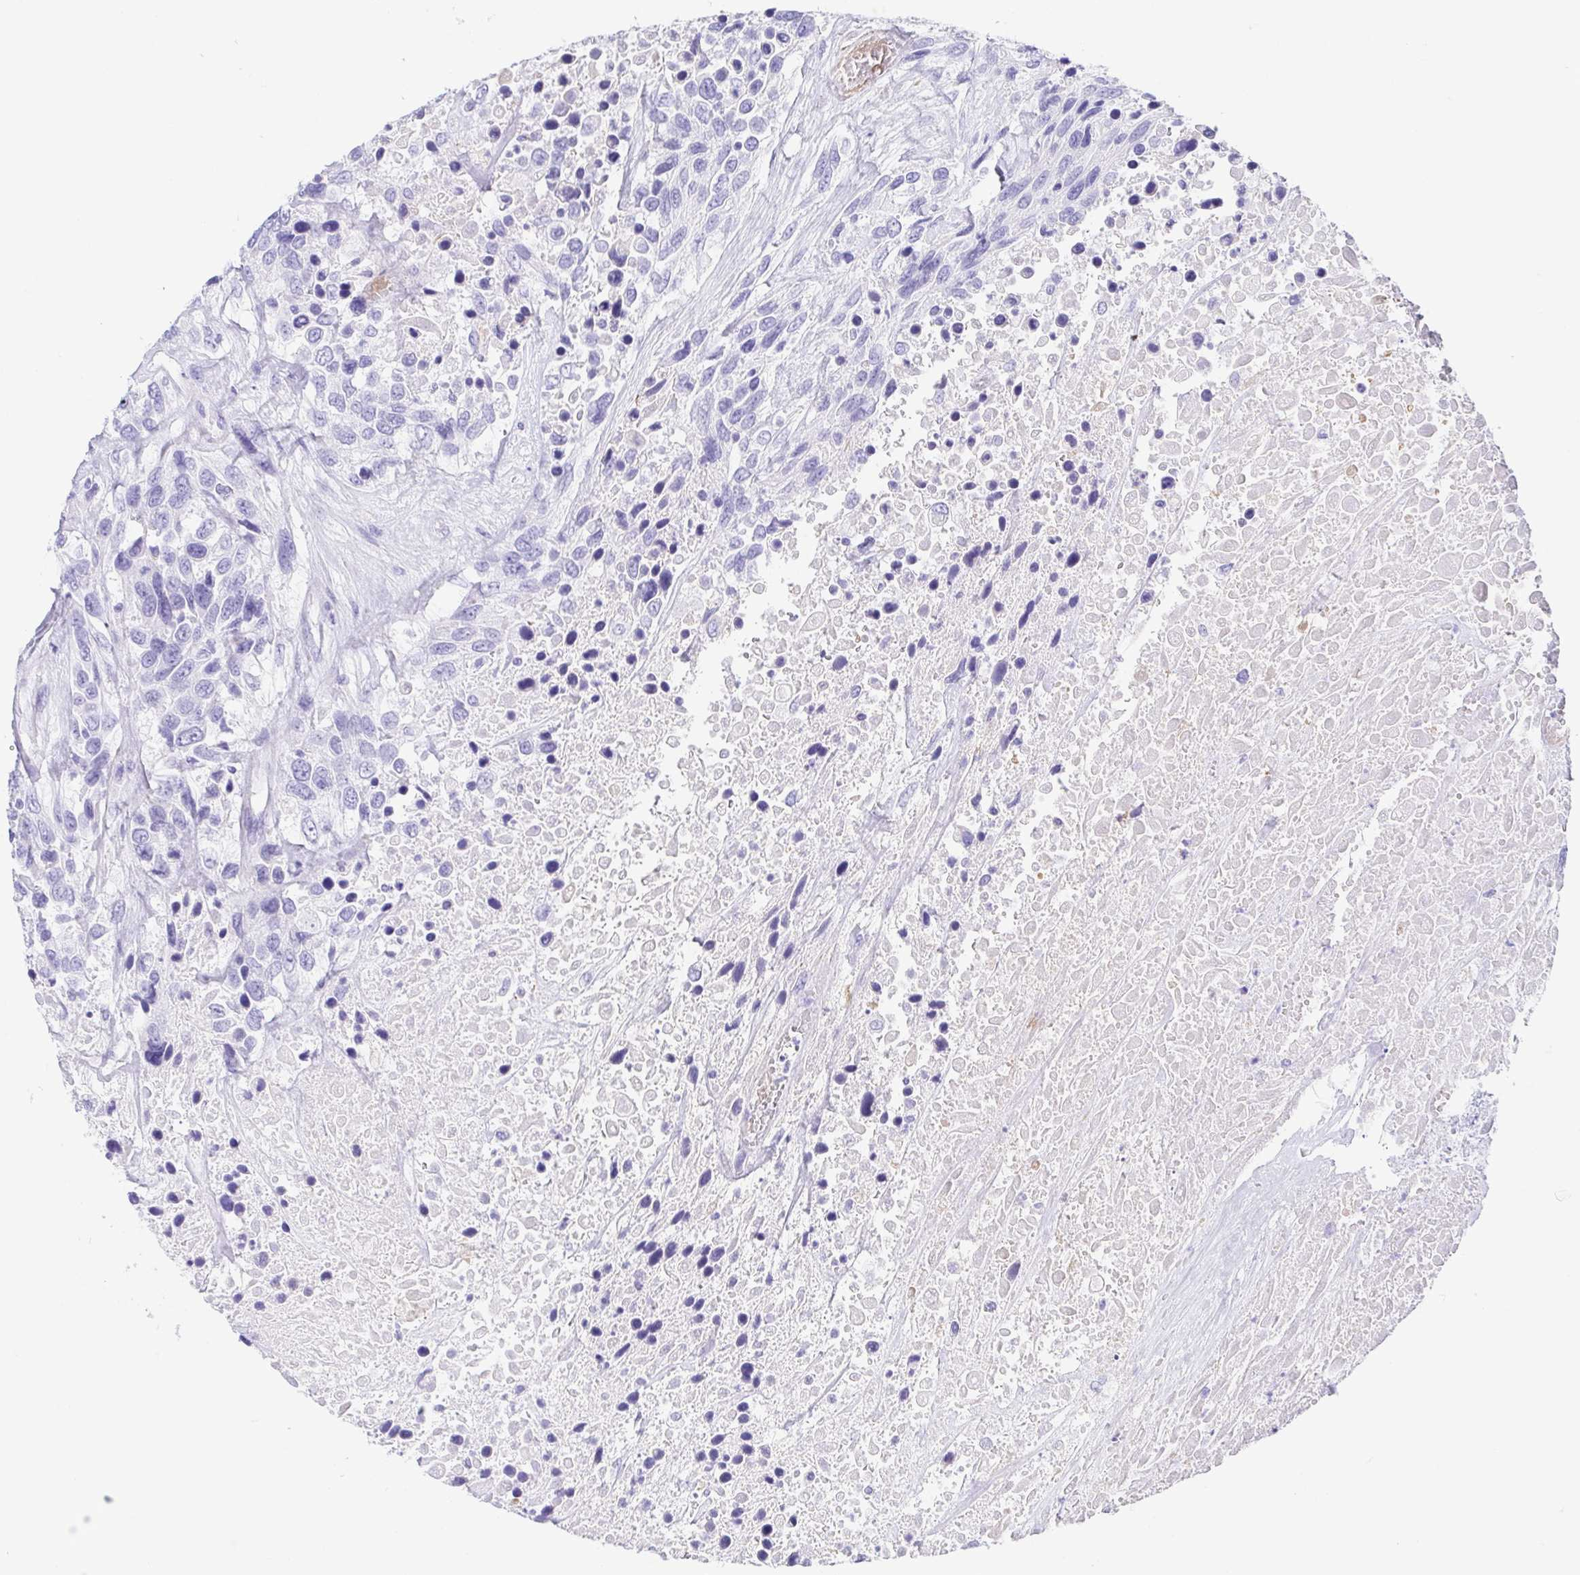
{"staining": {"intensity": "negative", "quantity": "none", "location": "none"}, "tissue": "urothelial cancer", "cell_type": "Tumor cells", "image_type": "cancer", "snomed": [{"axis": "morphology", "description": "Urothelial carcinoma, High grade"}, {"axis": "topography", "description": "Urinary bladder"}], "caption": "An immunohistochemistry (IHC) histopathology image of urothelial cancer is shown. There is no staining in tumor cells of urothelial cancer. (Immunohistochemistry (ihc), brightfield microscopy, high magnification).", "gene": "GKN1", "patient": {"sex": "female", "age": 70}}